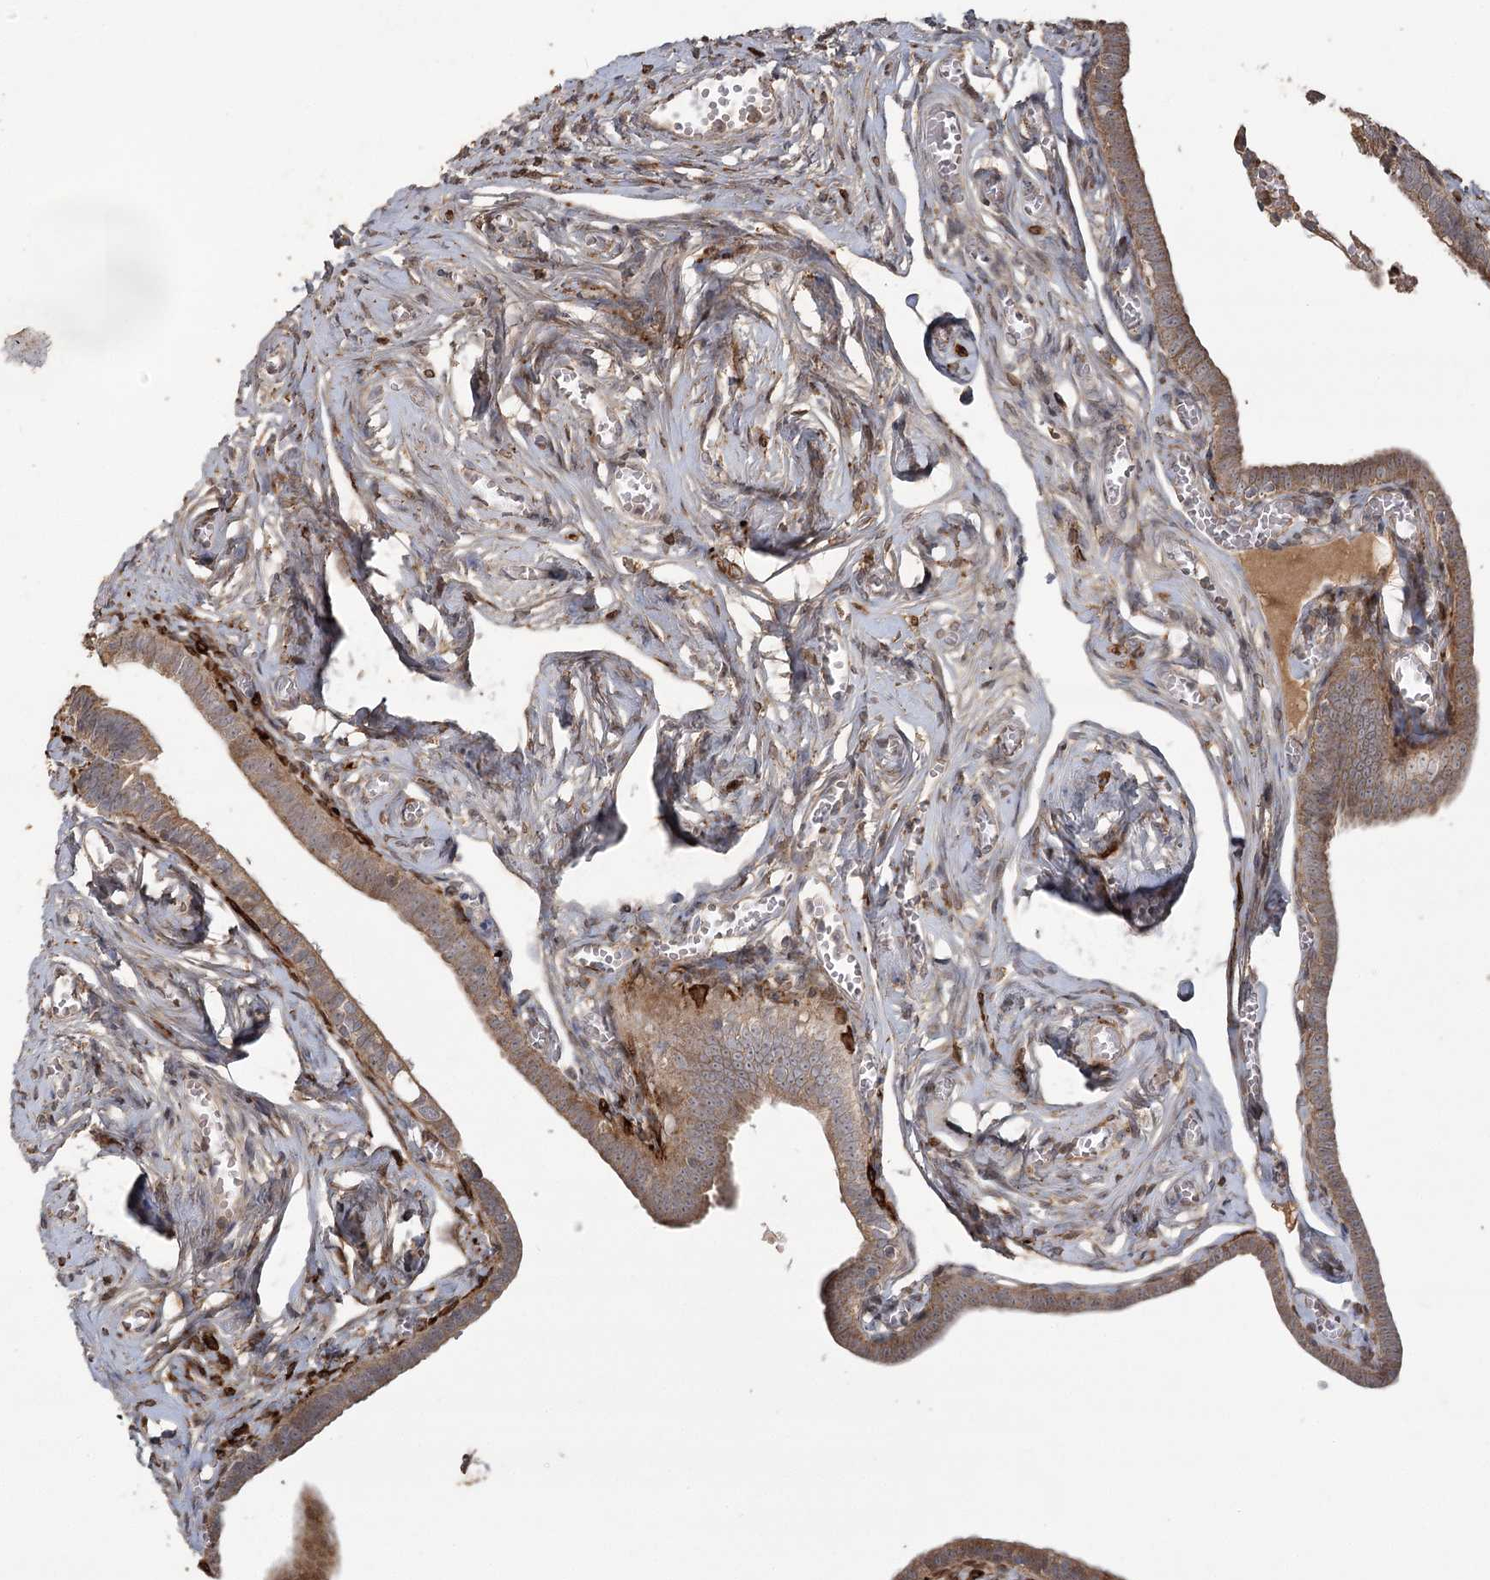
{"staining": {"intensity": "moderate", "quantity": ">75%", "location": "cytoplasmic/membranous"}, "tissue": "fallopian tube", "cell_type": "Glandular cells", "image_type": "normal", "snomed": [{"axis": "morphology", "description": "Normal tissue, NOS"}, {"axis": "topography", "description": "Fallopian tube"}], "caption": "Immunohistochemical staining of benign human fallopian tube reveals >75% levels of moderate cytoplasmic/membranous protein expression in about >75% of glandular cells. (DAB IHC, brown staining for protein, blue staining for nuclei).", "gene": "OBSL1", "patient": {"sex": "female", "age": 71}}